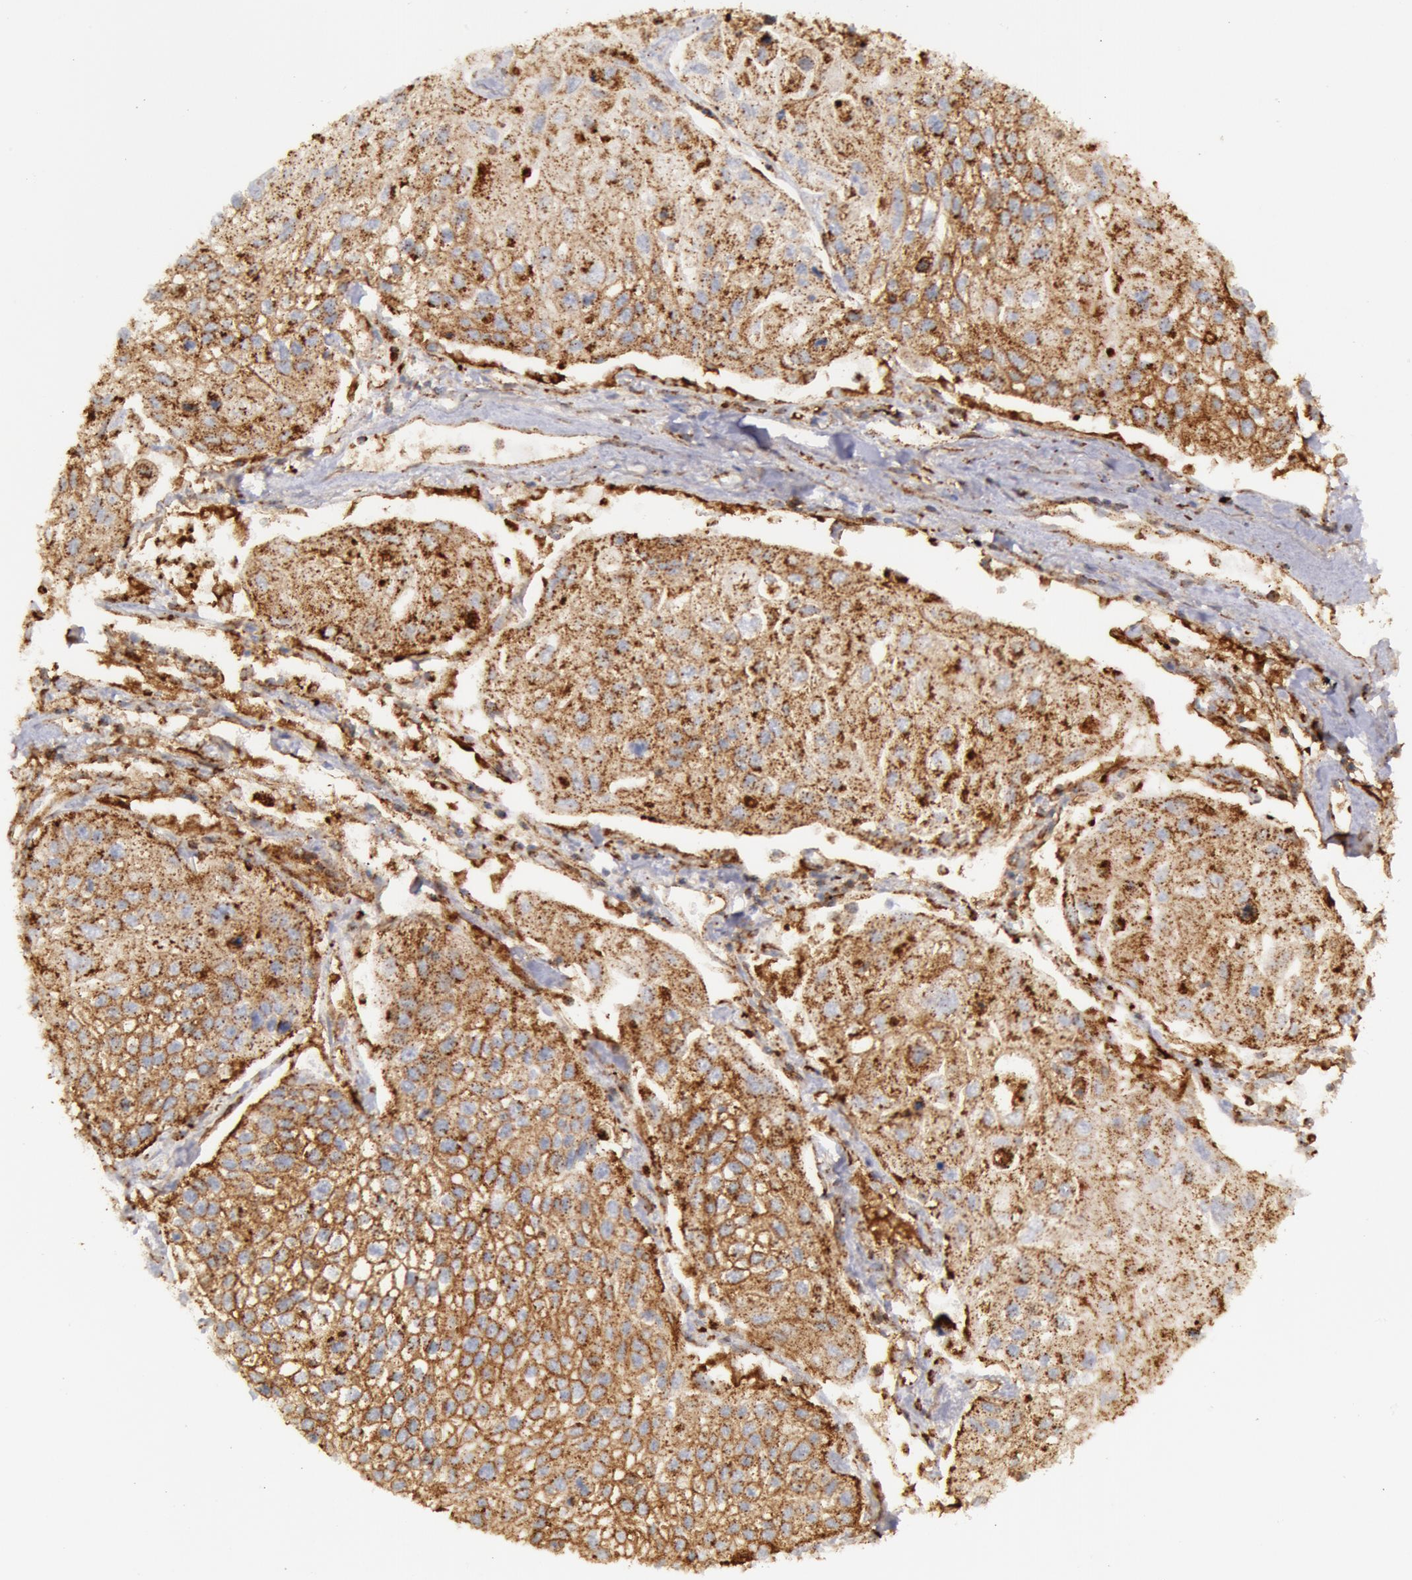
{"staining": {"intensity": "moderate", "quantity": ">75%", "location": "cytoplasmic/membranous"}, "tissue": "lung cancer", "cell_type": "Tumor cells", "image_type": "cancer", "snomed": [{"axis": "morphology", "description": "Squamous cell carcinoma, NOS"}, {"axis": "topography", "description": "Lung"}], "caption": "Immunohistochemical staining of lung squamous cell carcinoma reveals medium levels of moderate cytoplasmic/membranous protein positivity in about >75% of tumor cells.", "gene": "FLOT2", "patient": {"sex": "male", "age": 75}}